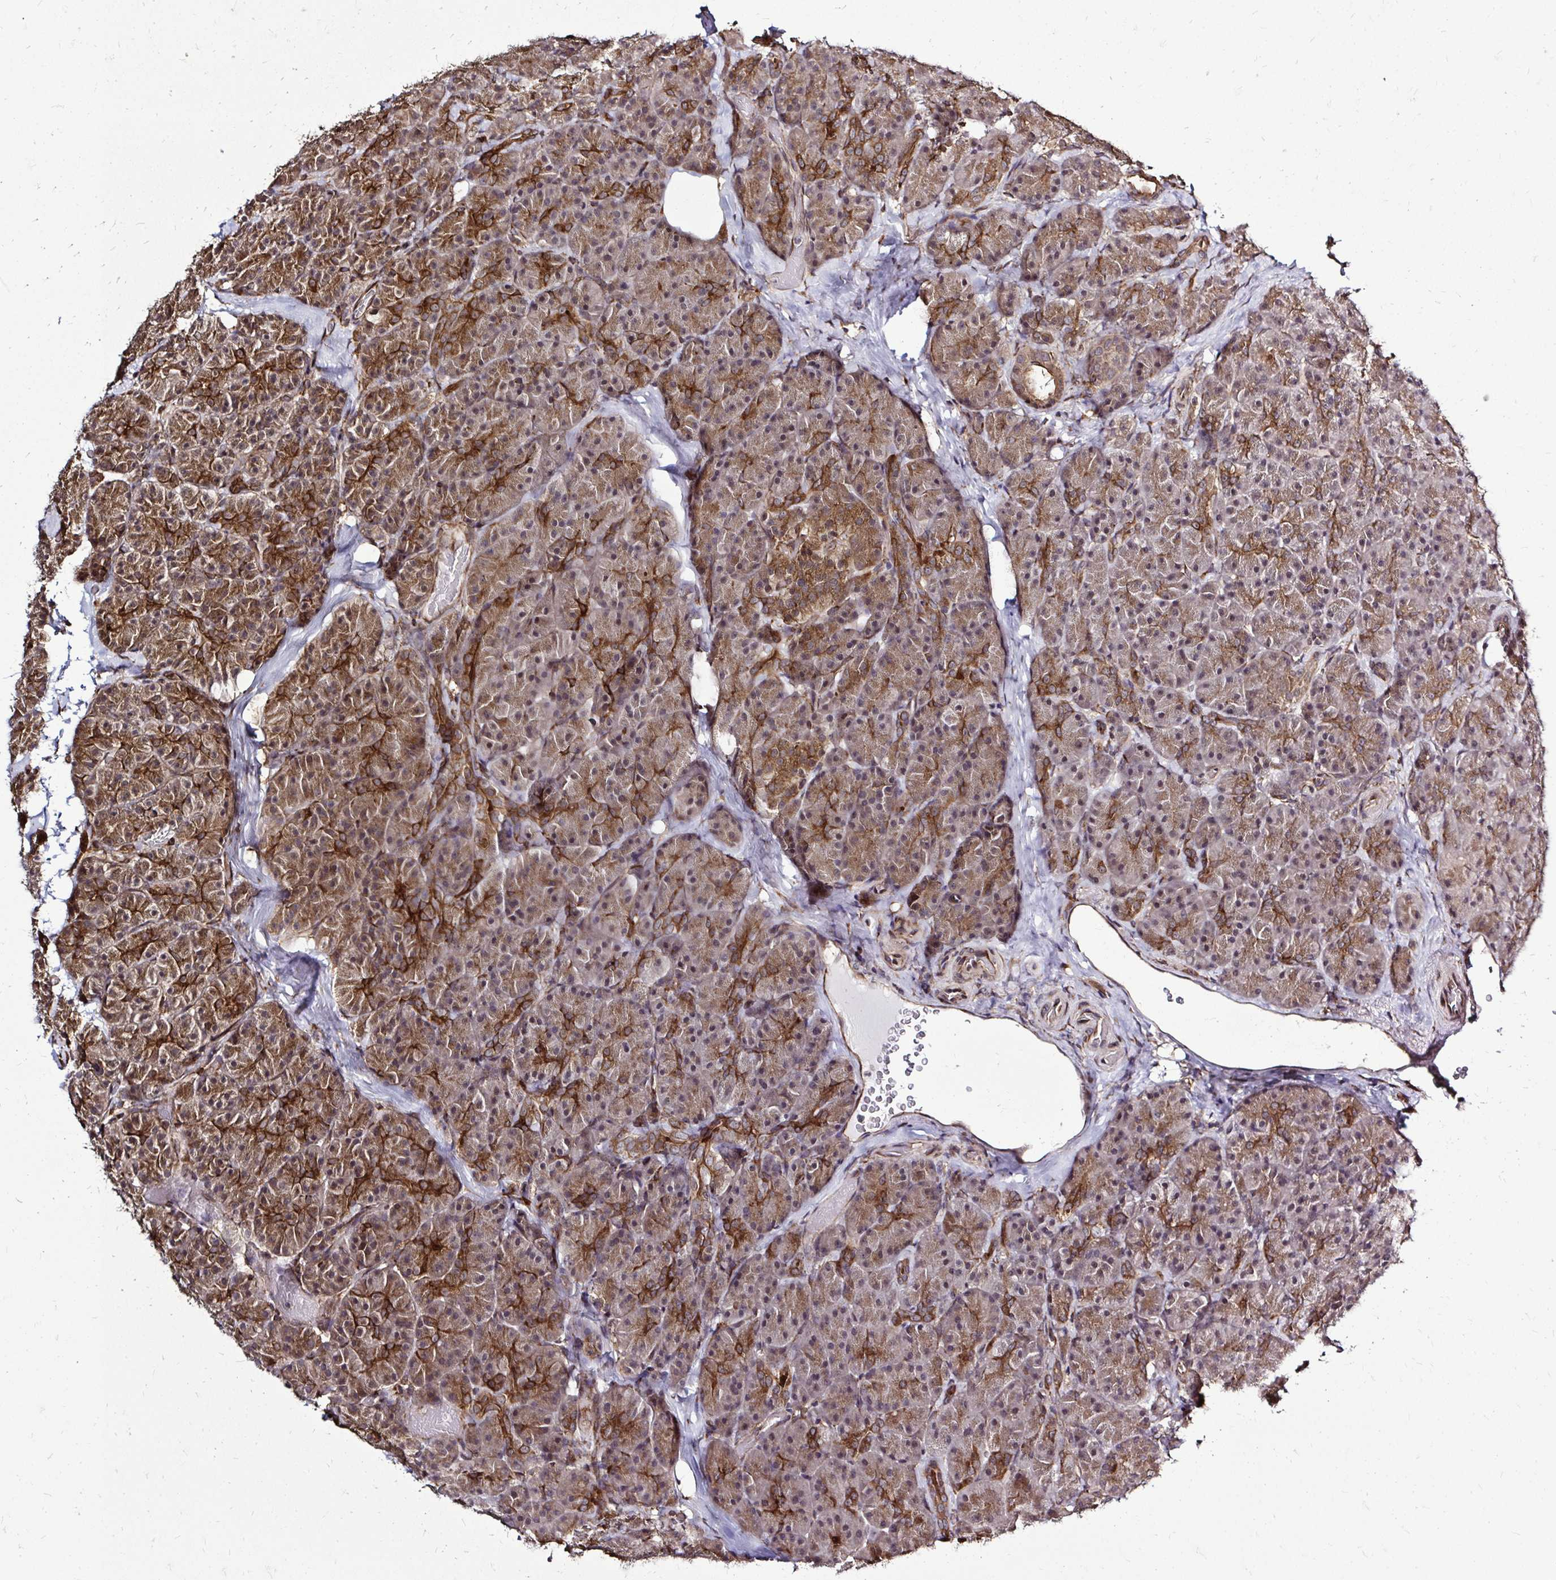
{"staining": {"intensity": "moderate", "quantity": ">75%", "location": "cytoplasmic/membranous,nuclear"}, "tissue": "pancreas", "cell_type": "Exocrine glandular cells", "image_type": "normal", "snomed": [{"axis": "morphology", "description": "Normal tissue, NOS"}, {"axis": "topography", "description": "Pancreas"}], "caption": "Moderate cytoplasmic/membranous,nuclear expression for a protein is appreciated in about >75% of exocrine glandular cells of benign pancreas using IHC.", "gene": "FMR1", "patient": {"sex": "male", "age": 57}}